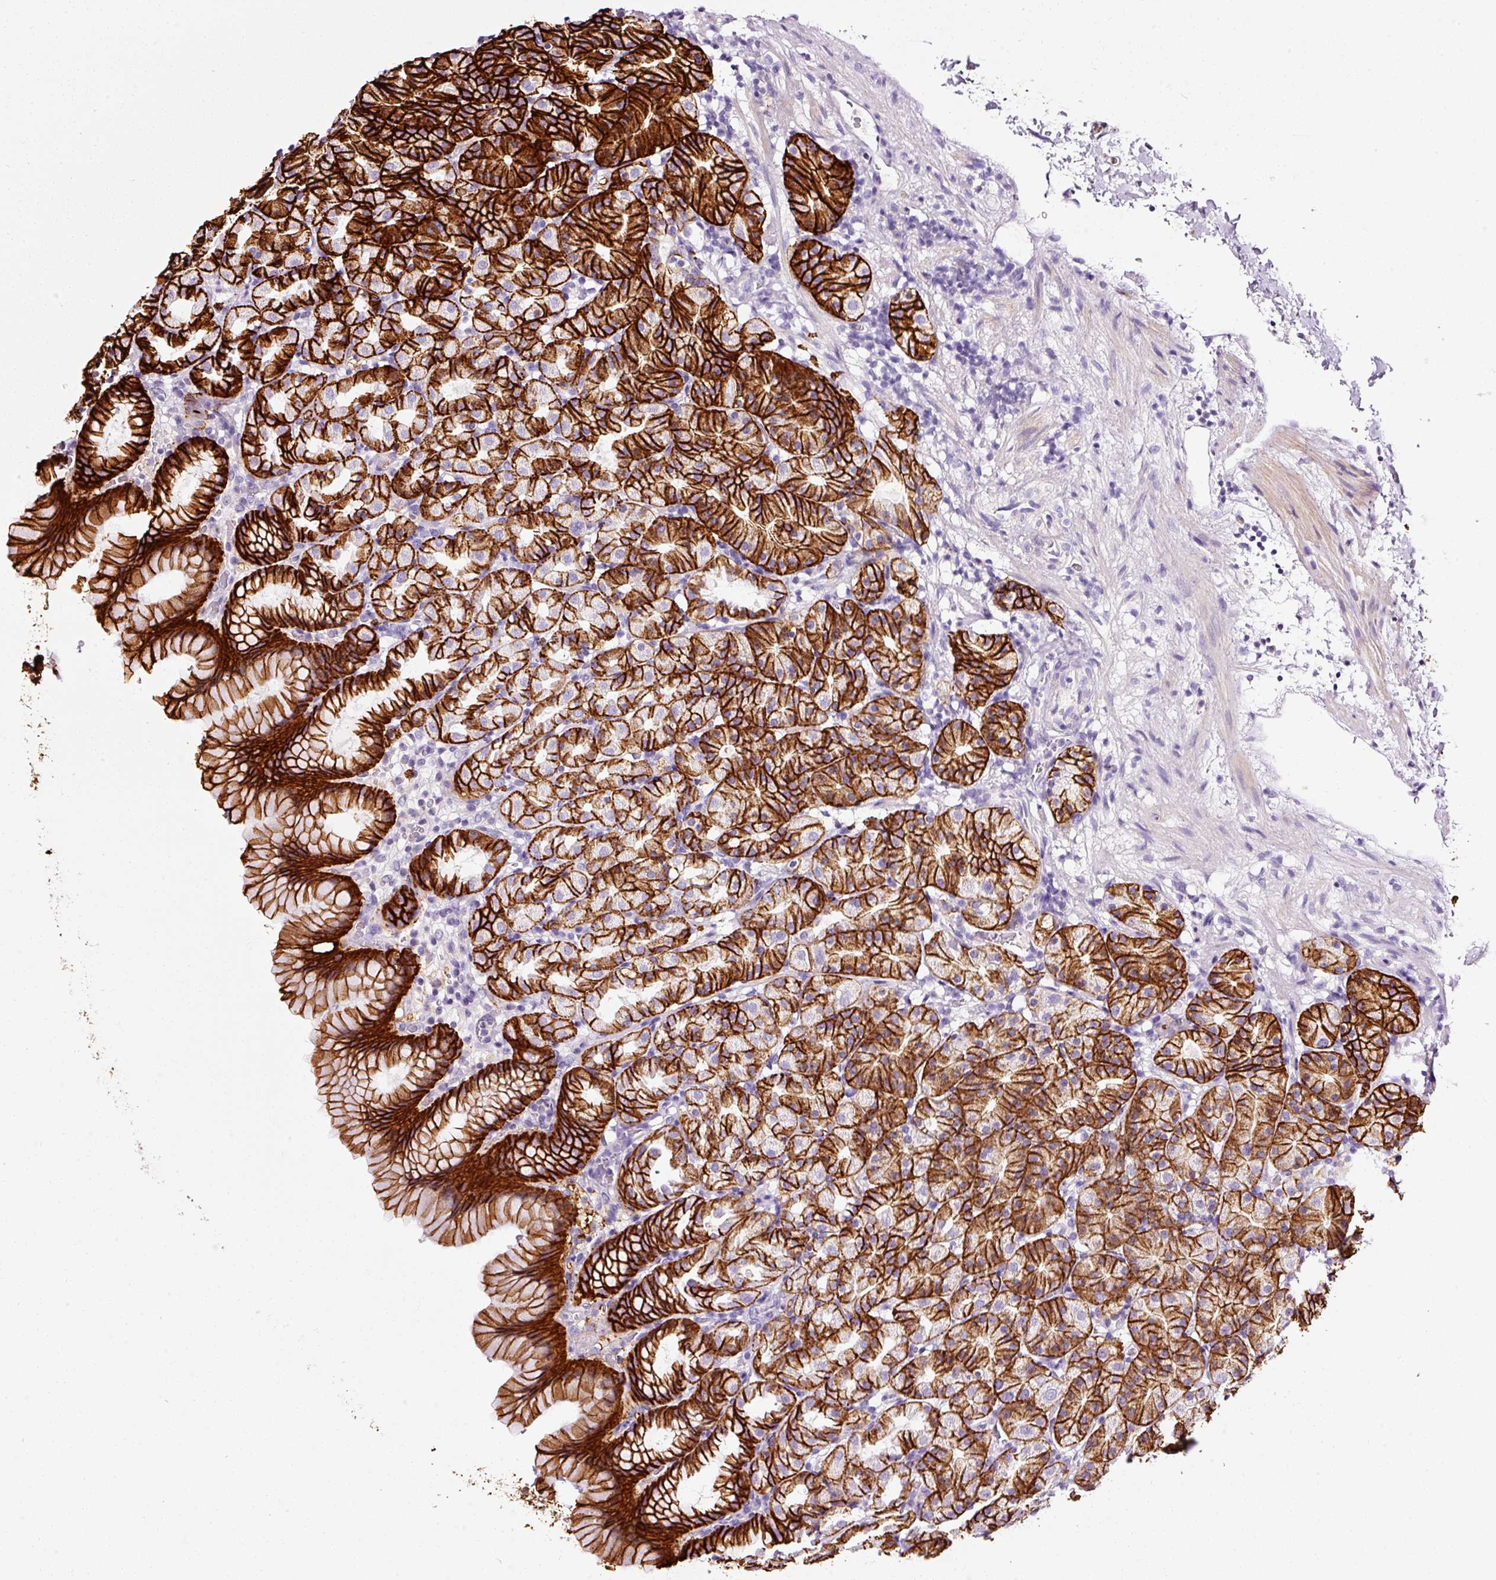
{"staining": {"intensity": "strong", "quantity": "25%-75%", "location": "cytoplasmic/membranous"}, "tissue": "stomach", "cell_type": "Glandular cells", "image_type": "normal", "snomed": [{"axis": "morphology", "description": "Normal tissue, NOS"}, {"axis": "topography", "description": "Stomach, upper"}], "caption": "DAB immunohistochemical staining of unremarkable human stomach reveals strong cytoplasmic/membranous protein positivity in about 25%-75% of glandular cells.", "gene": "CYB561A3", "patient": {"sex": "female", "age": 81}}